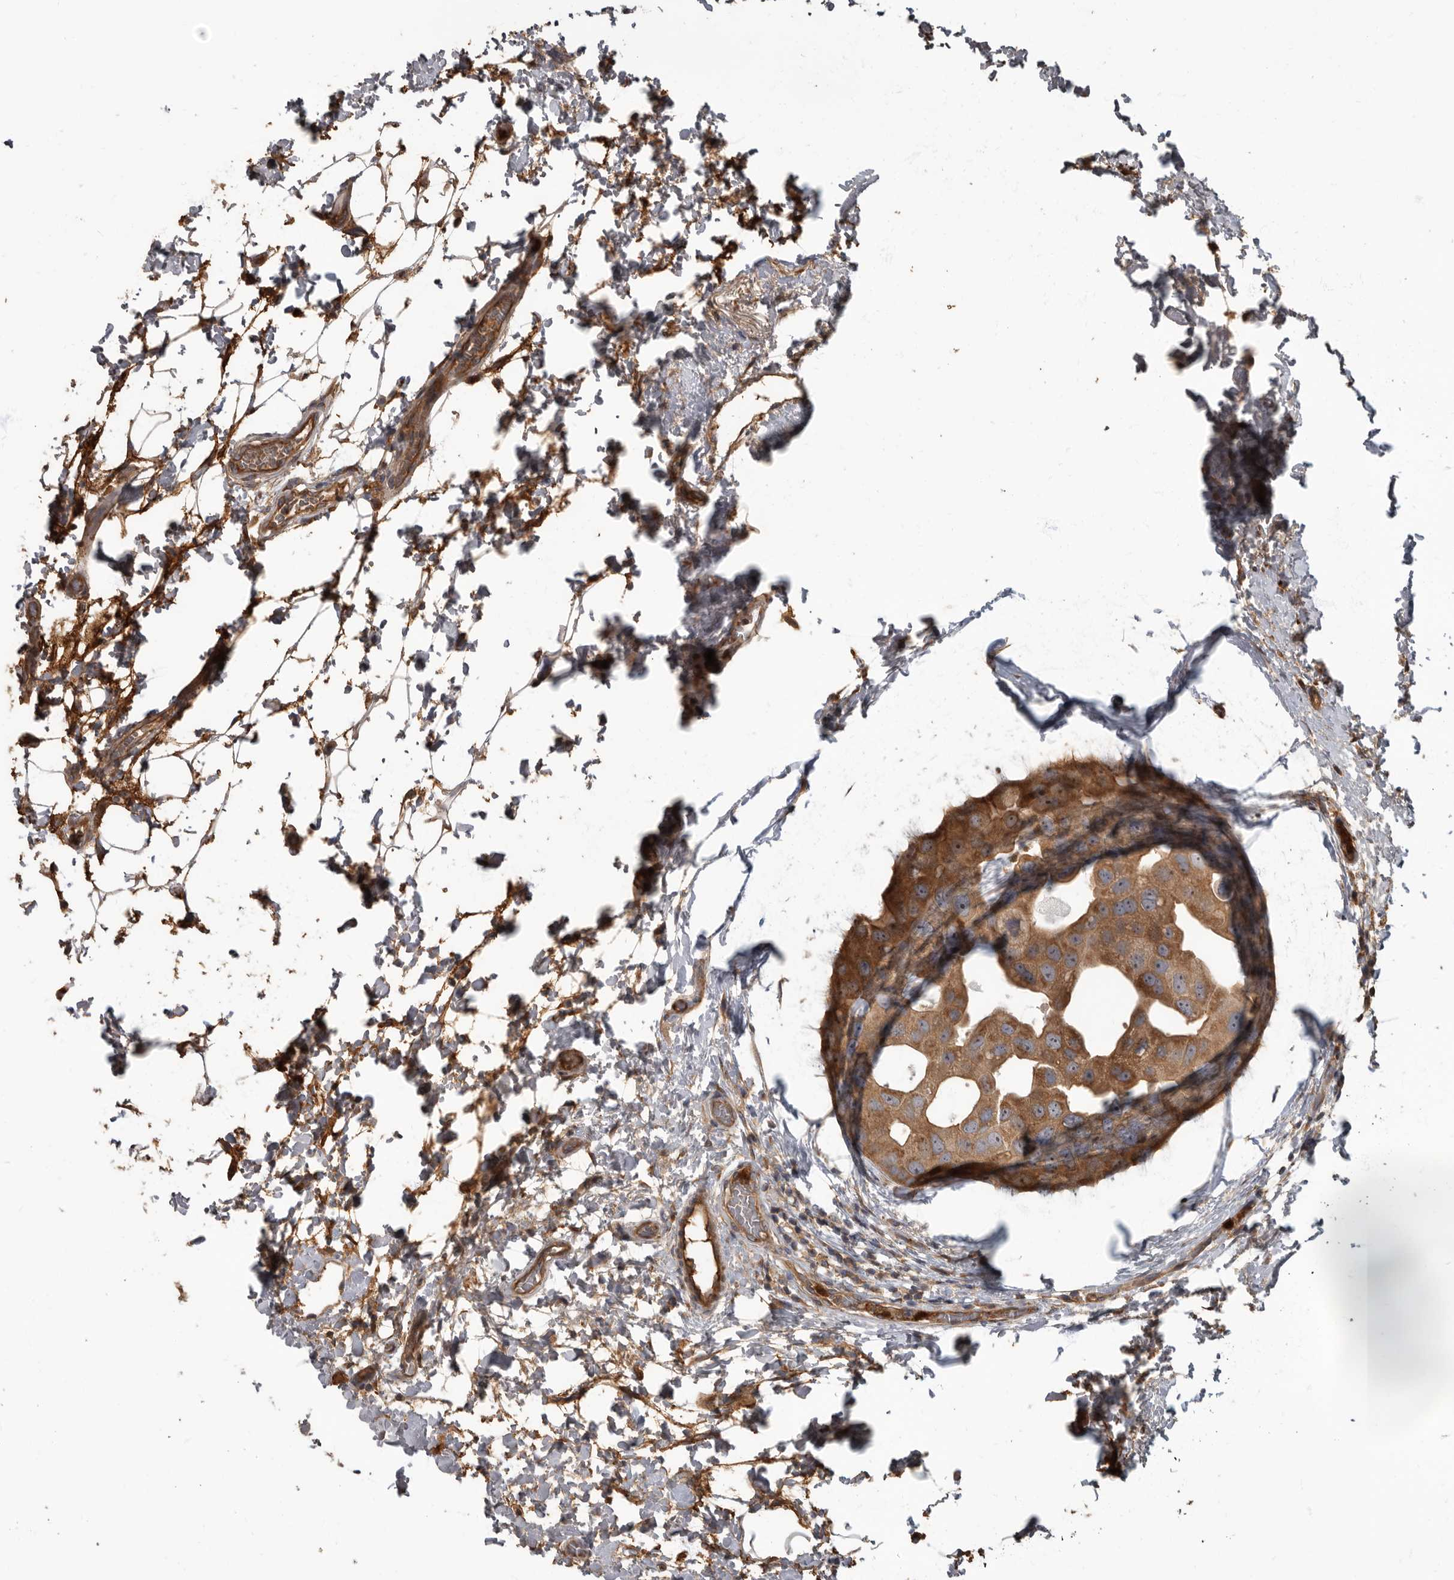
{"staining": {"intensity": "moderate", "quantity": ">75%", "location": "cytoplasmic/membranous"}, "tissue": "breast cancer", "cell_type": "Tumor cells", "image_type": "cancer", "snomed": [{"axis": "morphology", "description": "Duct carcinoma"}, {"axis": "topography", "description": "Breast"}], "caption": "Immunohistochemistry (IHC) staining of intraductal carcinoma (breast), which demonstrates medium levels of moderate cytoplasmic/membranous expression in about >75% of tumor cells indicating moderate cytoplasmic/membranous protein expression. The staining was performed using DAB (3,3'-diaminobenzidine) (brown) for protein detection and nuclei were counterstained in hematoxylin (blue).", "gene": "DAAM1", "patient": {"sex": "female", "age": 62}}